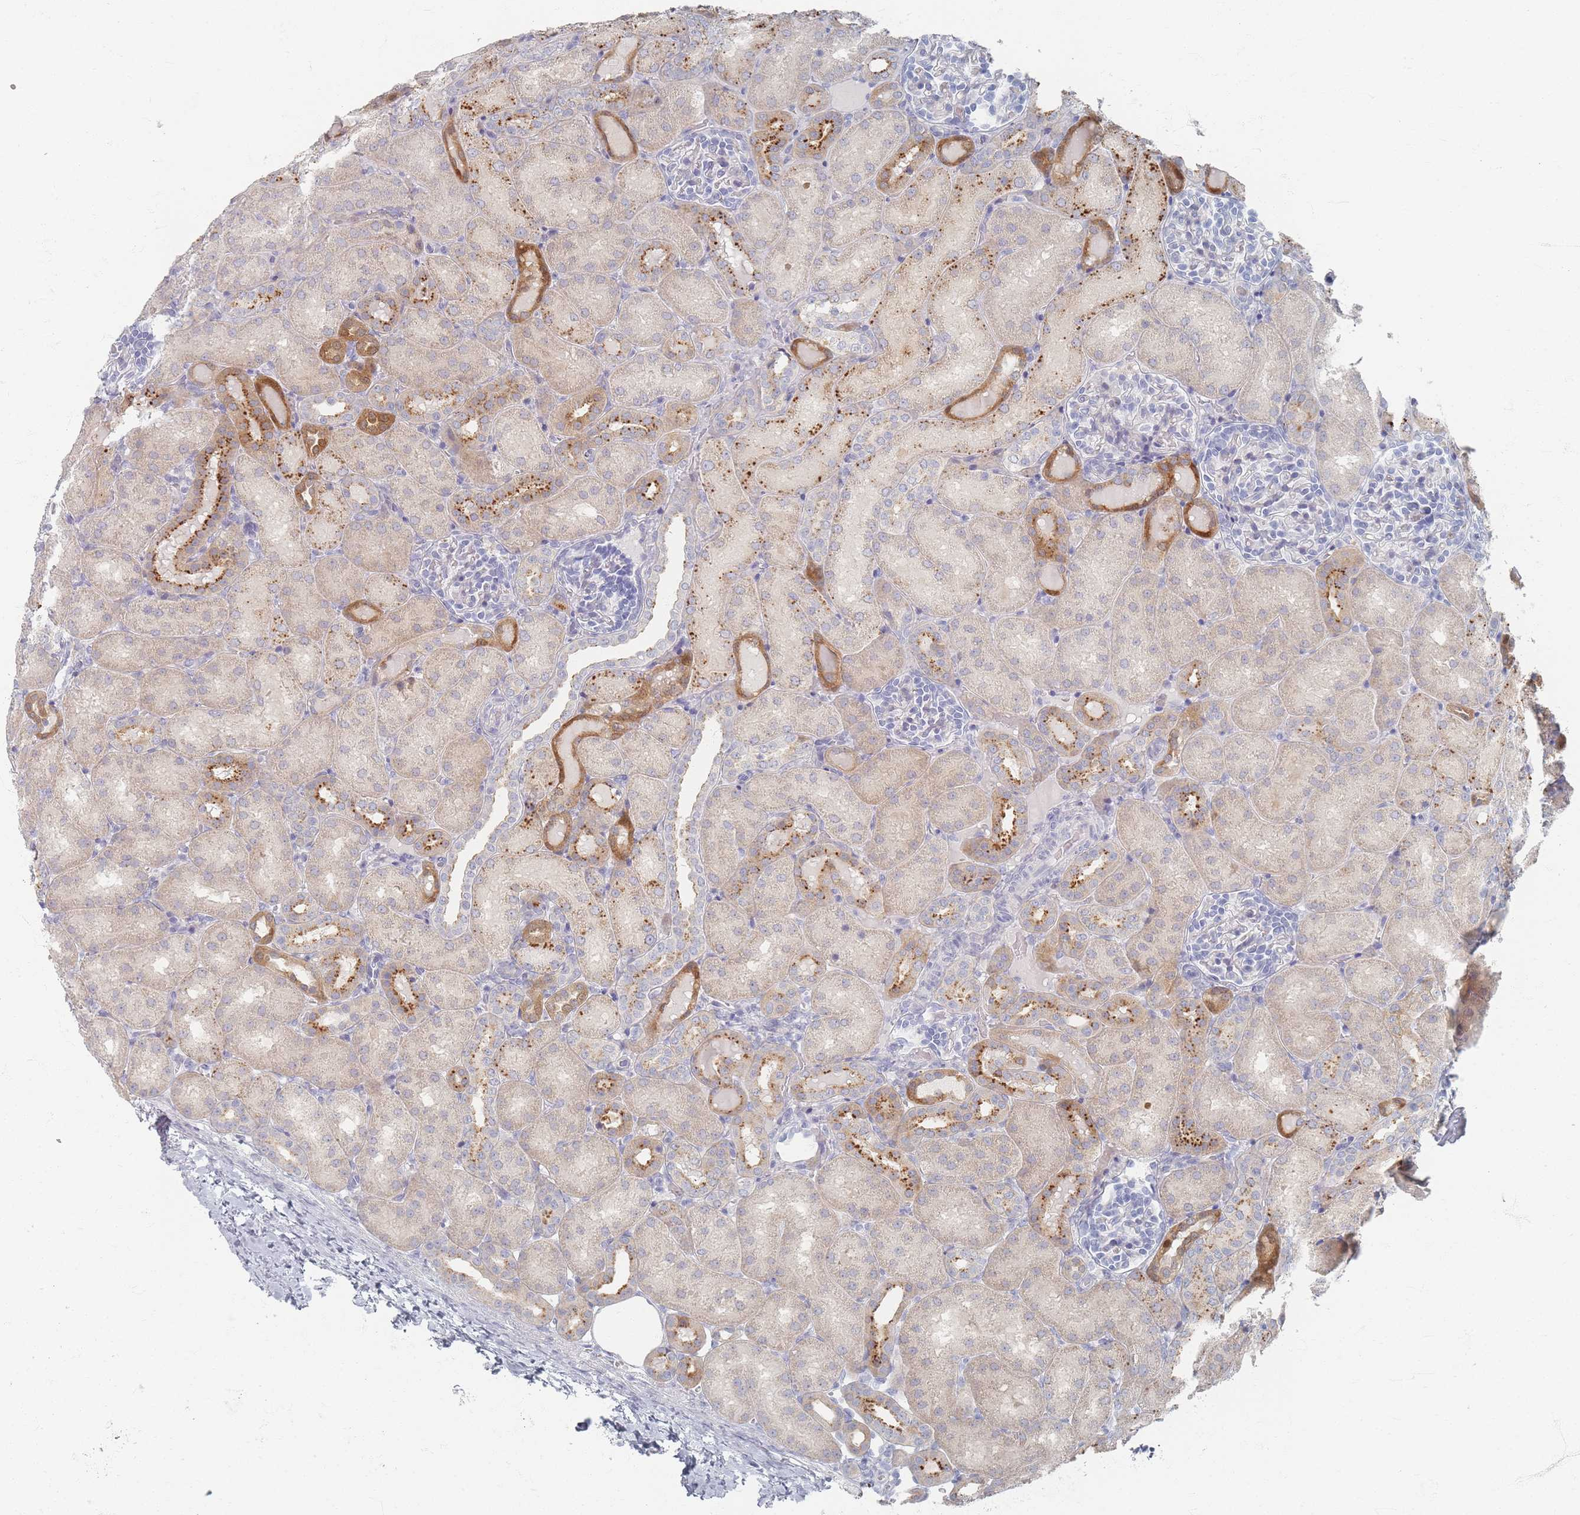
{"staining": {"intensity": "negative", "quantity": "none", "location": "none"}, "tissue": "kidney", "cell_type": "Cells in glomeruli", "image_type": "normal", "snomed": [{"axis": "morphology", "description": "Normal tissue, NOS"}, {"axis": "topography", "description": "Kidney"}], "caption": "The histopathology image displays no staining of cells in glomeruli in unremarkable kidney.", "gene": "ENSG00000251357", "patient": {"sex": "male", "age": 1}}